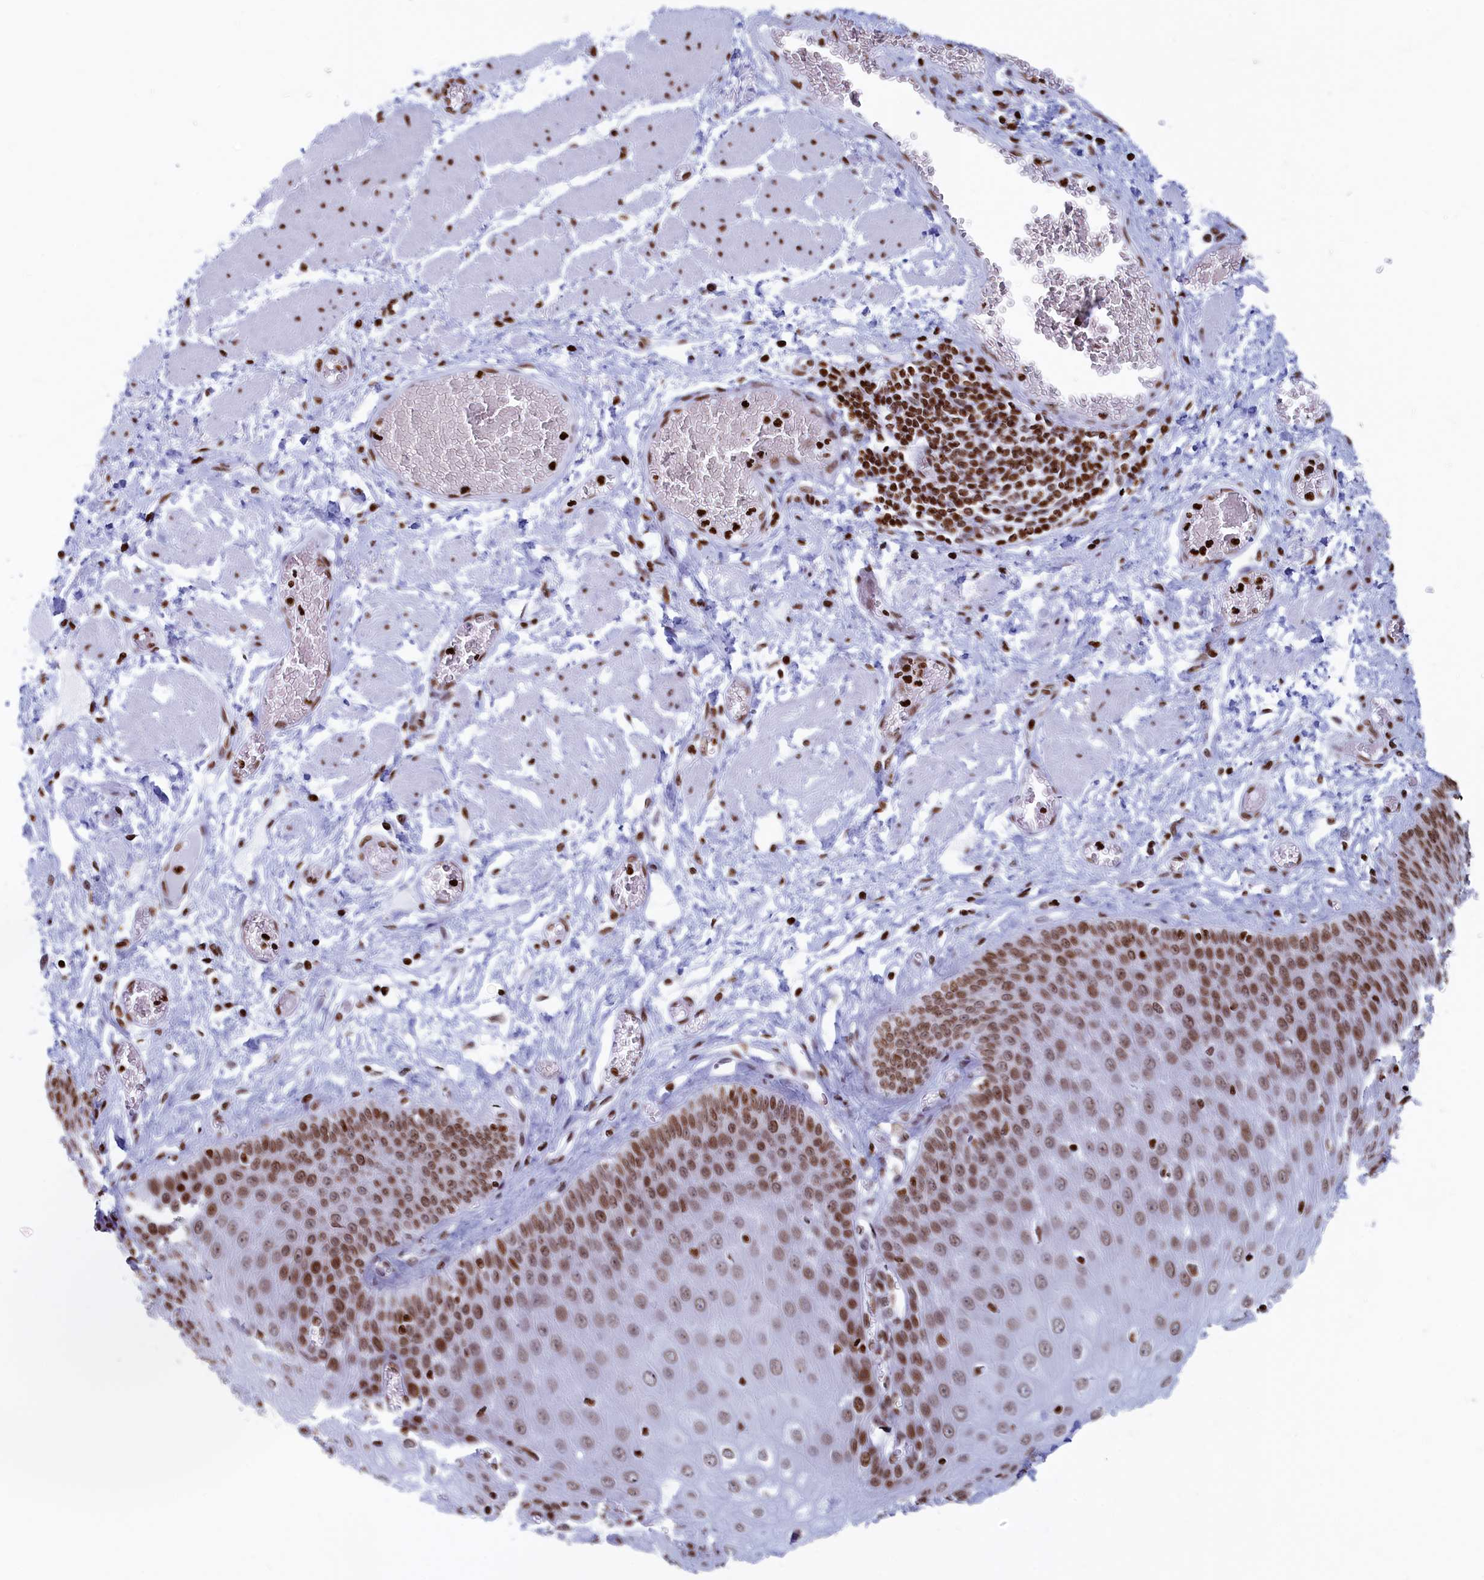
{"staining": {"intensity": "moderate", "quantity": ">75%", "location": "nuclear"}, "tissue": "esophagus", "cell_type": "Squamous epithelial cells", "image_type": "normal", "snomed": [{"axis": "morphology", "description": "Normal tissue, NOS"}, {"axis": "topography", "description": "Esophagus"}], "caption": "Esophagus stained with a brown dye shows moderate nuclear positive staining in about >75% of squamous epithelial cells.", "gene": "APOBEC3A", "patient": {"sex": "male", "age": 60}}